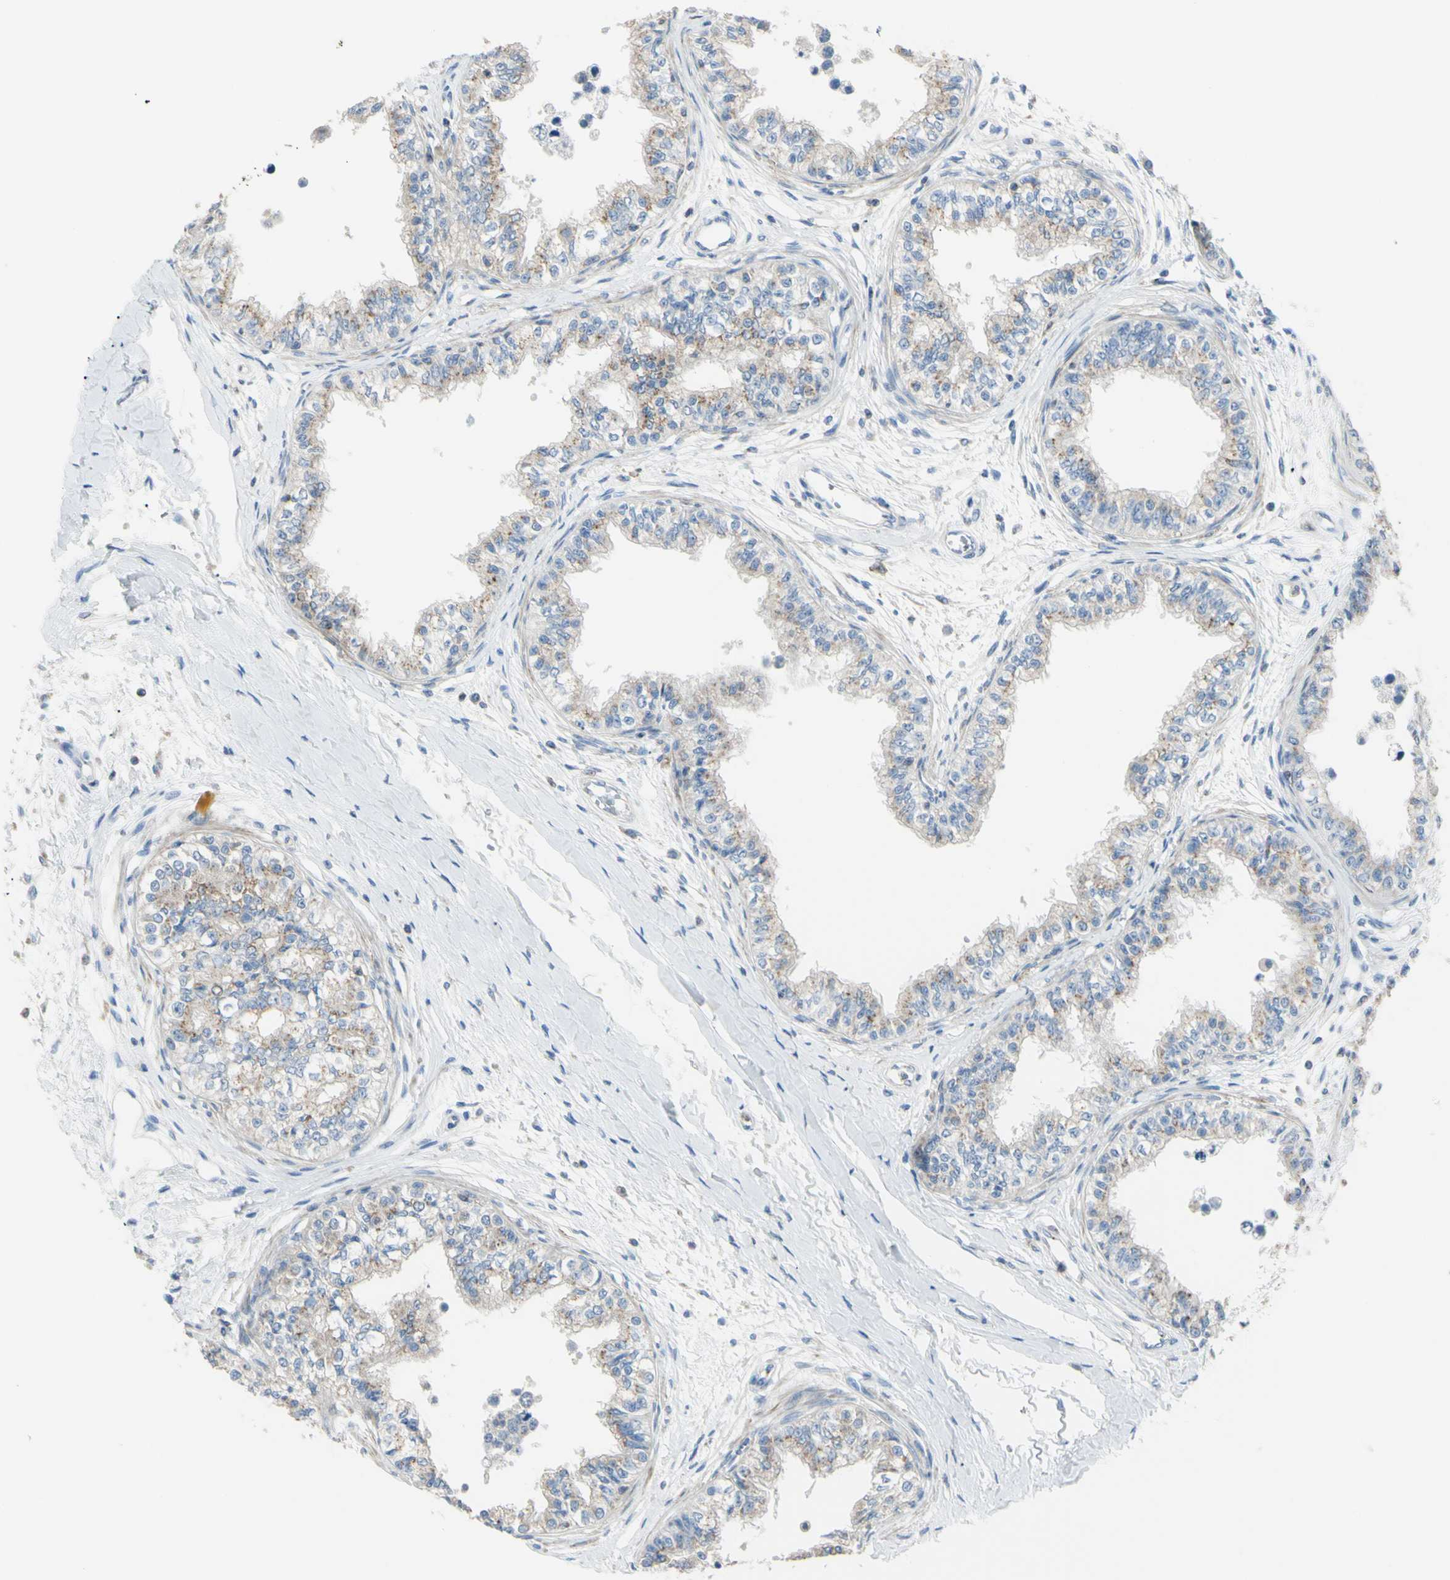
{"staining": {"intensity": "moderate", "quantity": "25%-75%", "location": "cytoplasmic/membranous"}, "tissue": "epididymis", "cell_type": "Glandular cells", "image_type": "normal", "snomed": [{"axis": "morphology", "description": "Normal tissue, NOS"}, {"axis": "morphology", "description": "Adenocarcinoma, metastatic, NOS"}, {"axis": "topography", "description": "Testis"}, {"axis": "topography", "description": "Epididymis"}], "caption": "Glandular cells display medium levels of moderate cytoplasmic/membranous expression in about 25%-75% of cells in normal human epididymis. (brown staining indicates protein expression, while blue staining denotes nuclei).", "gene": "B4GALT3", "patient": {"sex": "male", "age": 26}}